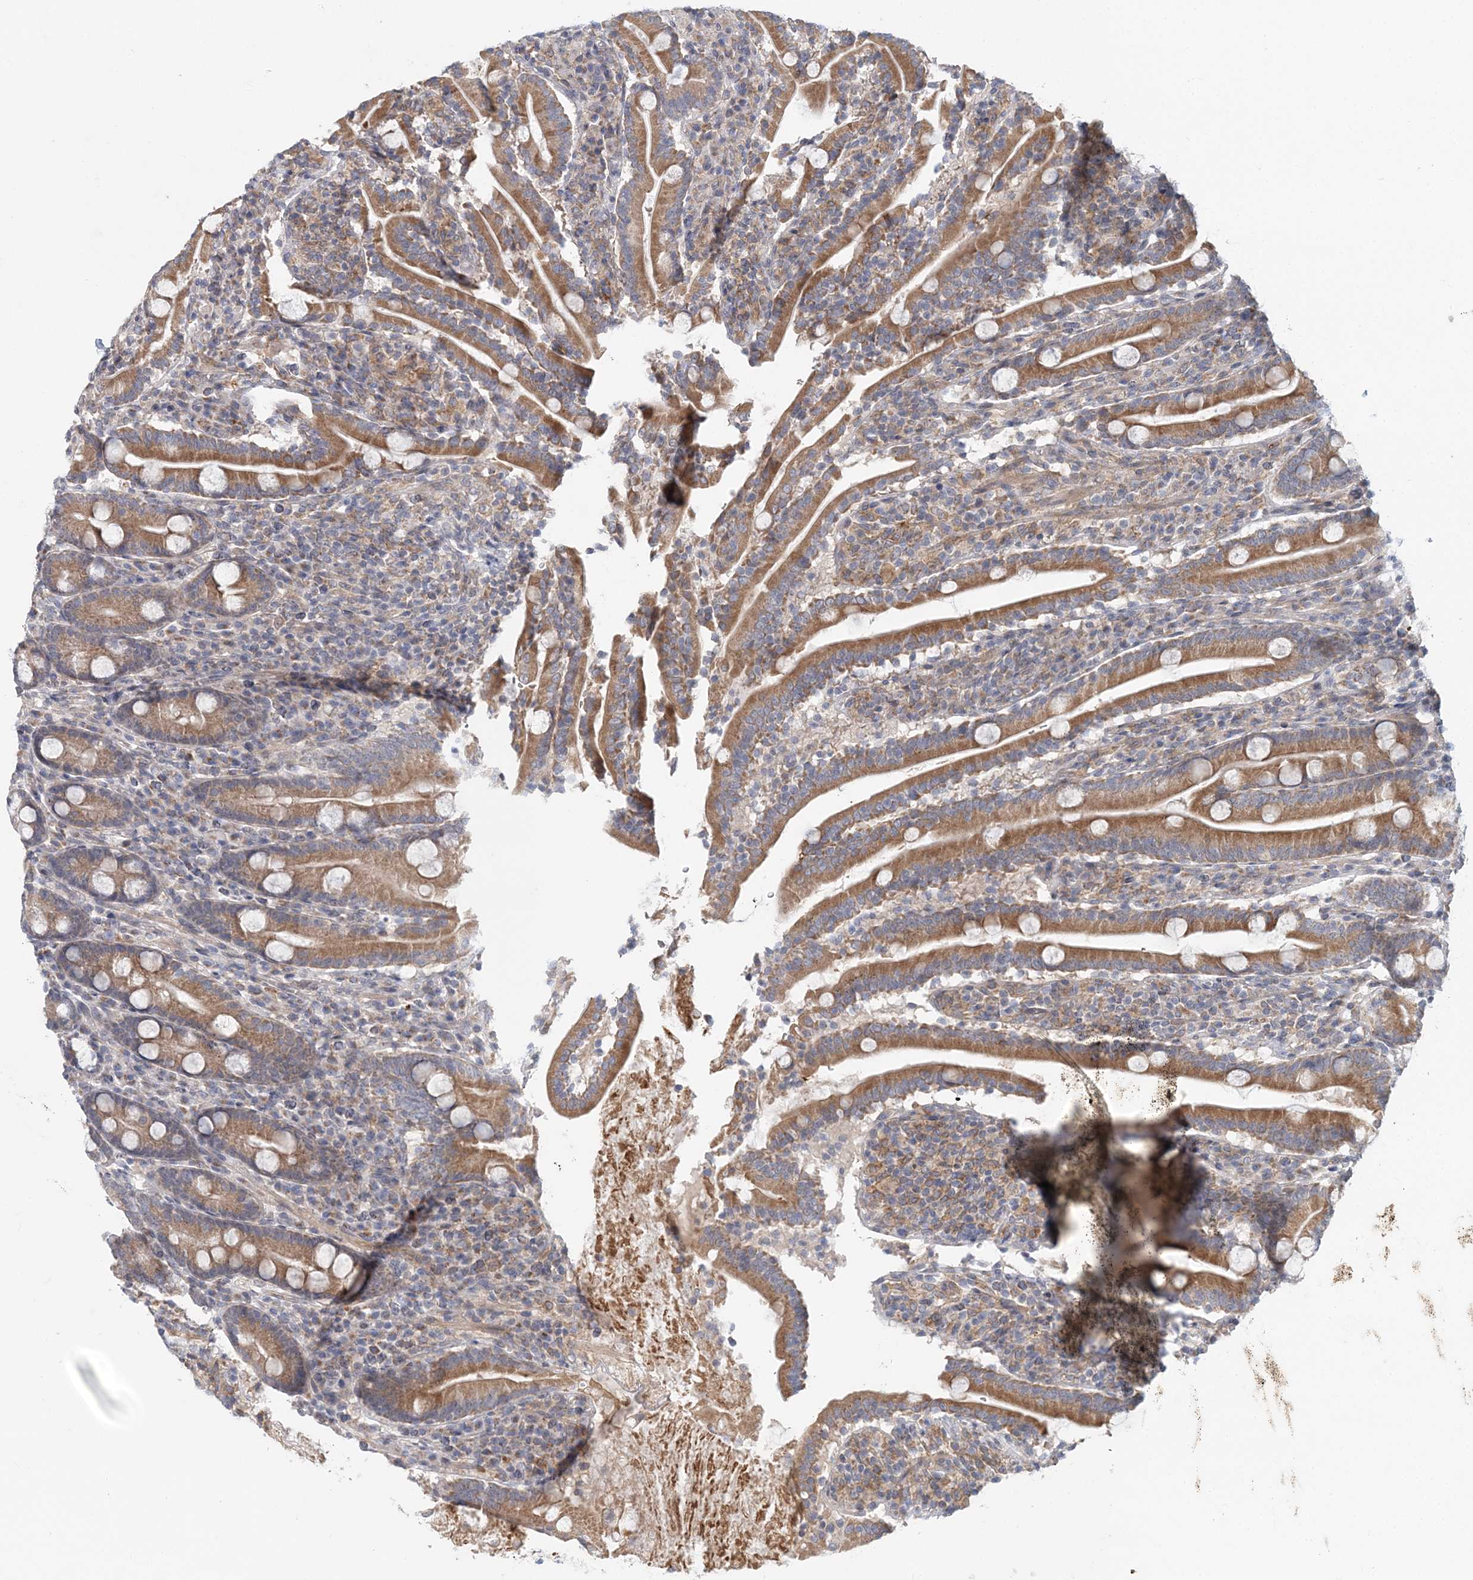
{"staining": {"intensity": "moderate", "quantity": ">75%", "location": "cytoplasmic/membranous"}, "tissue": "duodenum", "cell_type": "Glandular cells", "image_type": "normal", "snomed": [{"axis": "morphology", "description": "Normal tissue, NOS"}, {"axis": "topography", "description": "Duodenum"}], "caption": "DAB (3,3'-diaminobenzidine) immunohistochemical staining of normal human duodenum displays moderate cytoplasmic/membranous protein expression in about >75% of glandular cells.", "gene": "PCYOX1L", "patient": {"sex": "male", "age": 35}}